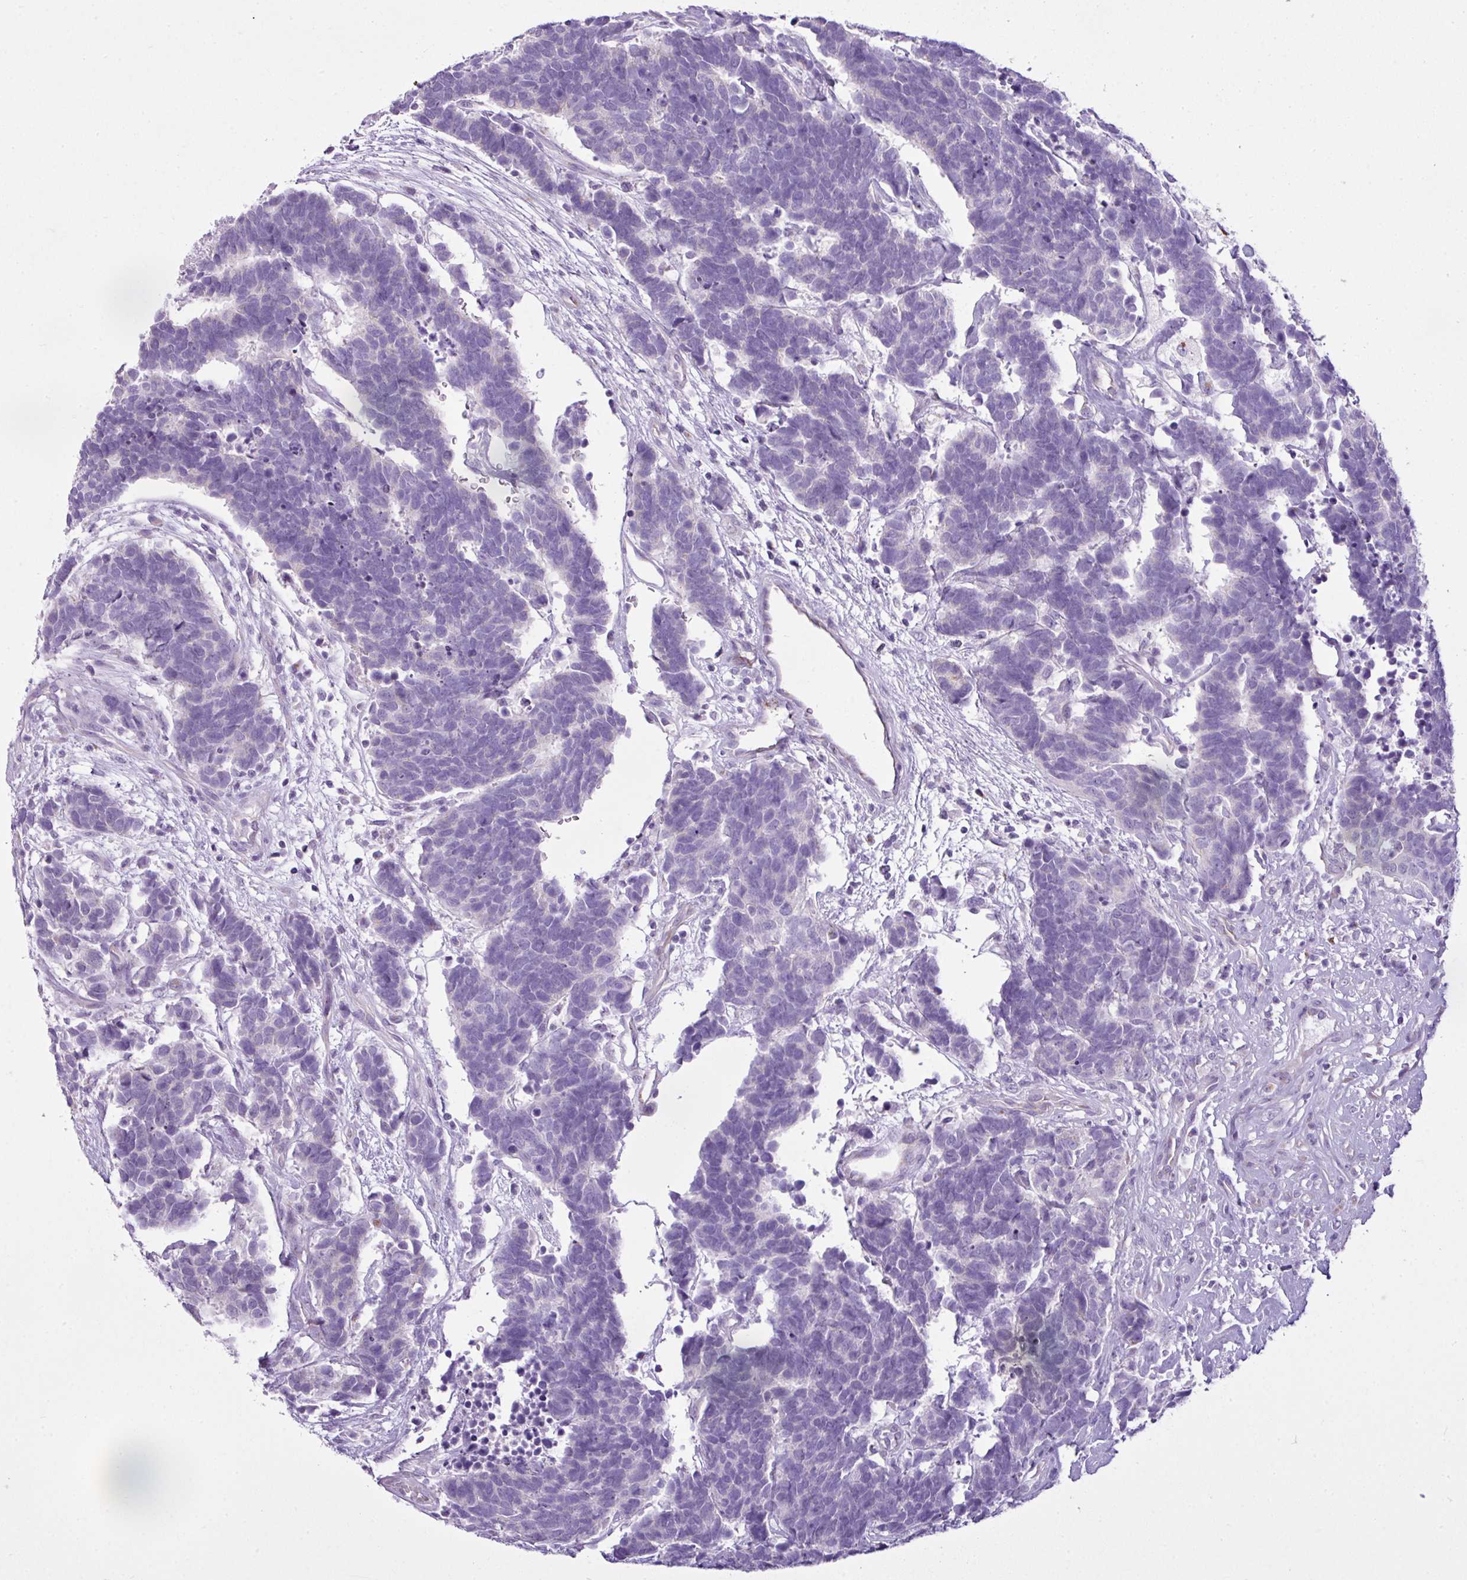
{"staining": {"intensity": "negative", "quantity": "none", "location": "none"}, "tissue": "carcinoid", "cell_type": "Tumor cells", "image_type": "cancer", "snomed": [{"axis": "morphology", "description": "Carcinoma, NOS"}, {"axis": "morphology", "description": "Carcinoid, malignant, NOS"}, {"axis": "topography", "description": "Urinary bladder"}], "caption": "Tumor cells are negative for brown protein staining in carcinoid.", "gene": "FAM43A", "patient": {"sex": "male", "age": 57}}